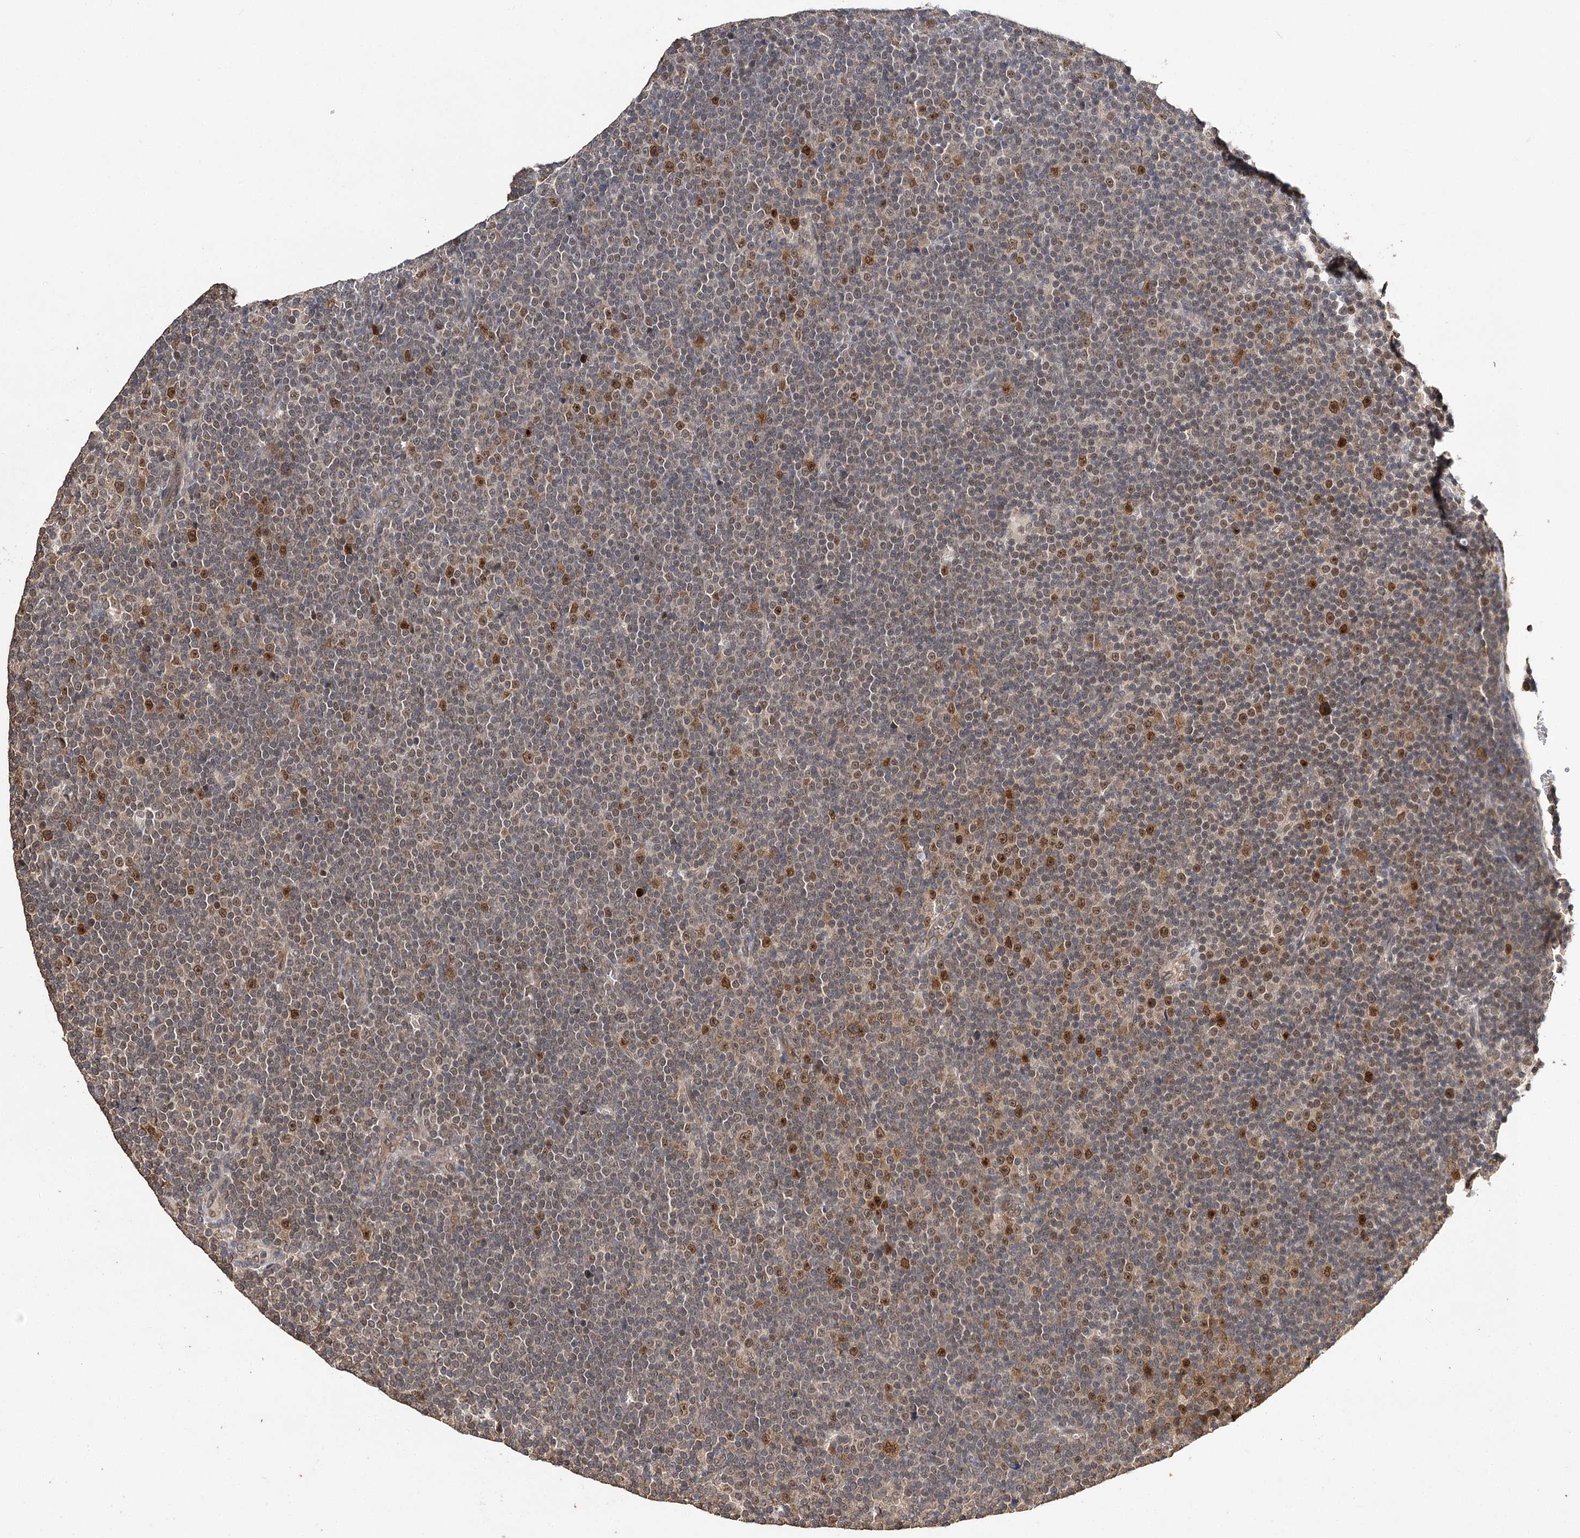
{"staining": {"intensity": "moderate", "quantity": "<25%", "location": "nuclear"}, "tissue": "lymphoma", "cell_type": "Tumor cells", "image_type": "cancer", "snomed": [{"axis": "morphology", "description": "Malignant lymphoma, non-Hodgkin's type, Low grade"}, {"axis": "topography", "description": "Lymph node"}], "caption": "The immunohistochemical stain highlights moderate nuclear positivity in tumor cells of lymphoma tissue.", "gene": "NOPCHAP1", "patient": {"sex": "female", "age": 67}}